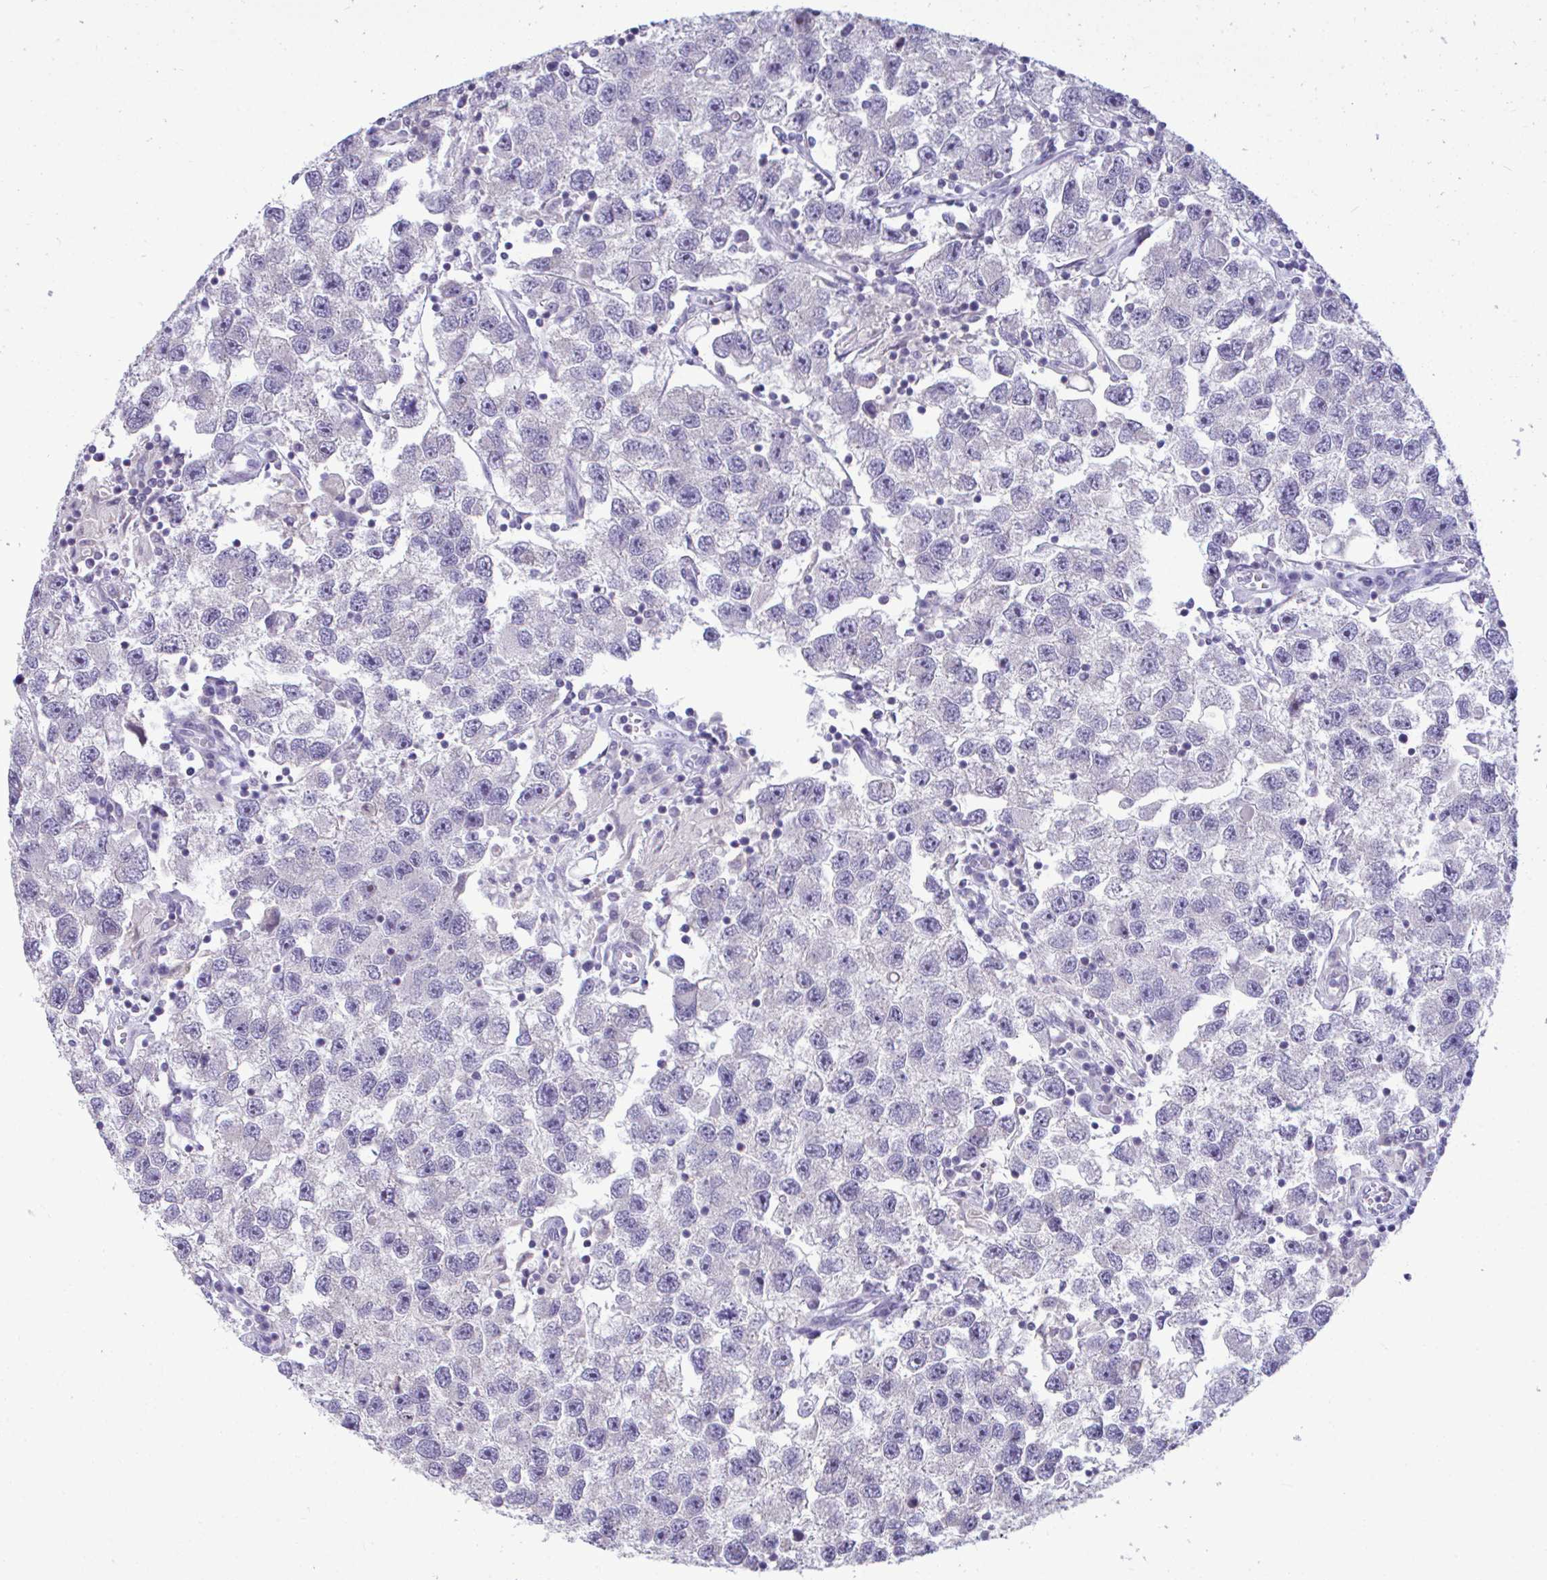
{"staining": {"intensity": "negative", "quantity": "none", "location": "none"}, "tissue": "testis cancer", "cell_type": "Tumor cells", "image_type": "cancer", "snomed": [{"axis": "morphology", "description": "Seminoma, NOS"}, {"axis": "topography", "description": "Testis"}], "caption": "This is an immunohistochemistry (IHC) photomicrograph of human testis cancer. There is no expression in tumor cells.", "gene": "PIGK", "patient": {"sex": "male", "age": 26}}